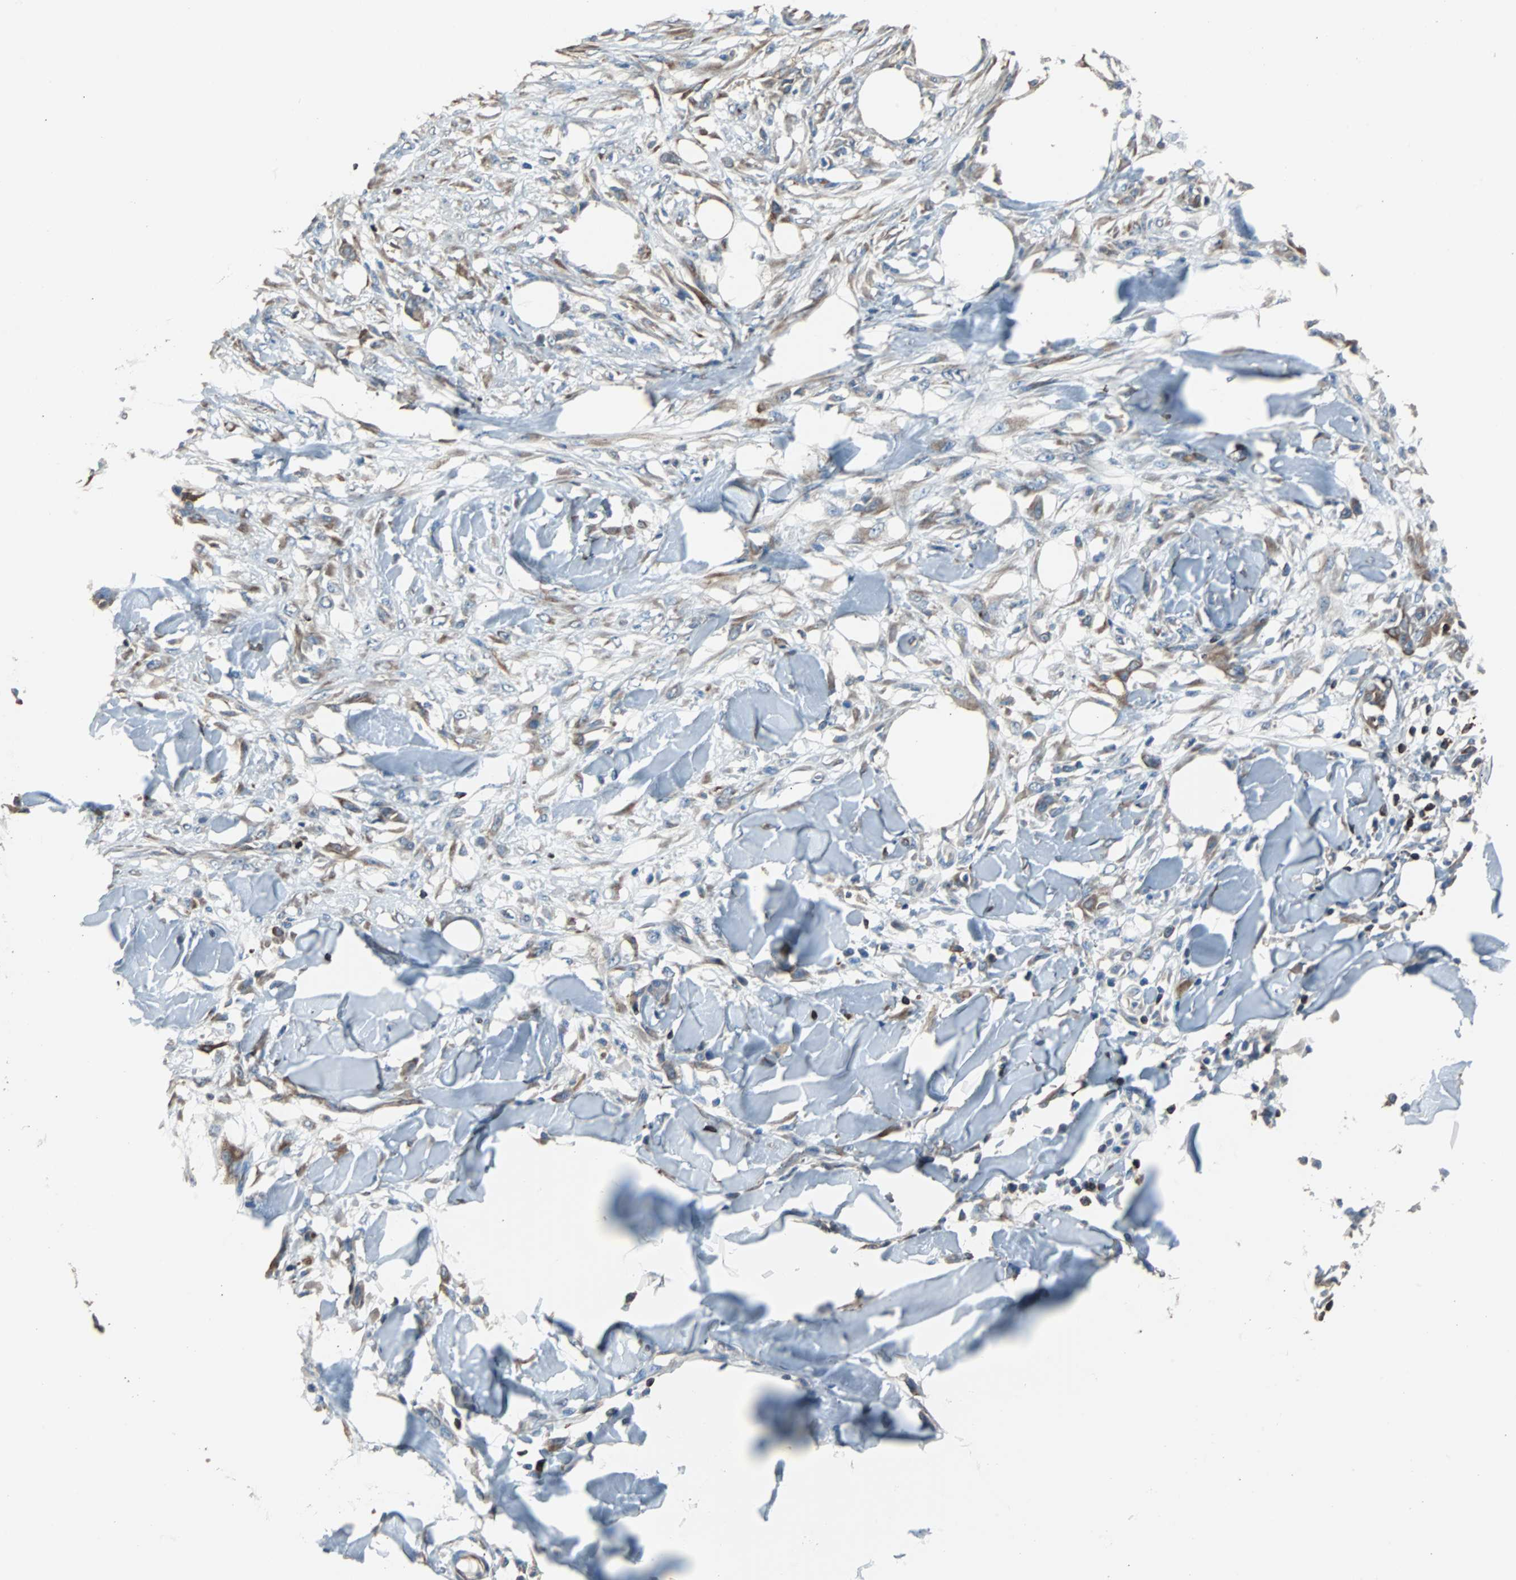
{"staining": {"intensity": "weak", "quantity": "25%-75%", "location": "cytoplasmic/membranous"}, "tissue": "skin cancer", "cell_type": "Tumor cells", "image_type": "cancer", "snomed": [{"axis": "morphology", "description": "Normal tissue, NOS"}, {"axis": "morphology", "description": "Squamous cell carcinoma, NOS"}, {"axis": "topography", "description": "Skin"}], "caption": "Immunohistochemical staining of human skin cancer (squamous cell carcinoma) displays weak cytoplasmic/membranous protein expression in about 25%-75% of tumor cells.", "gene": "PBXIP1", "patient": {"sex": "female", "age": 59}}